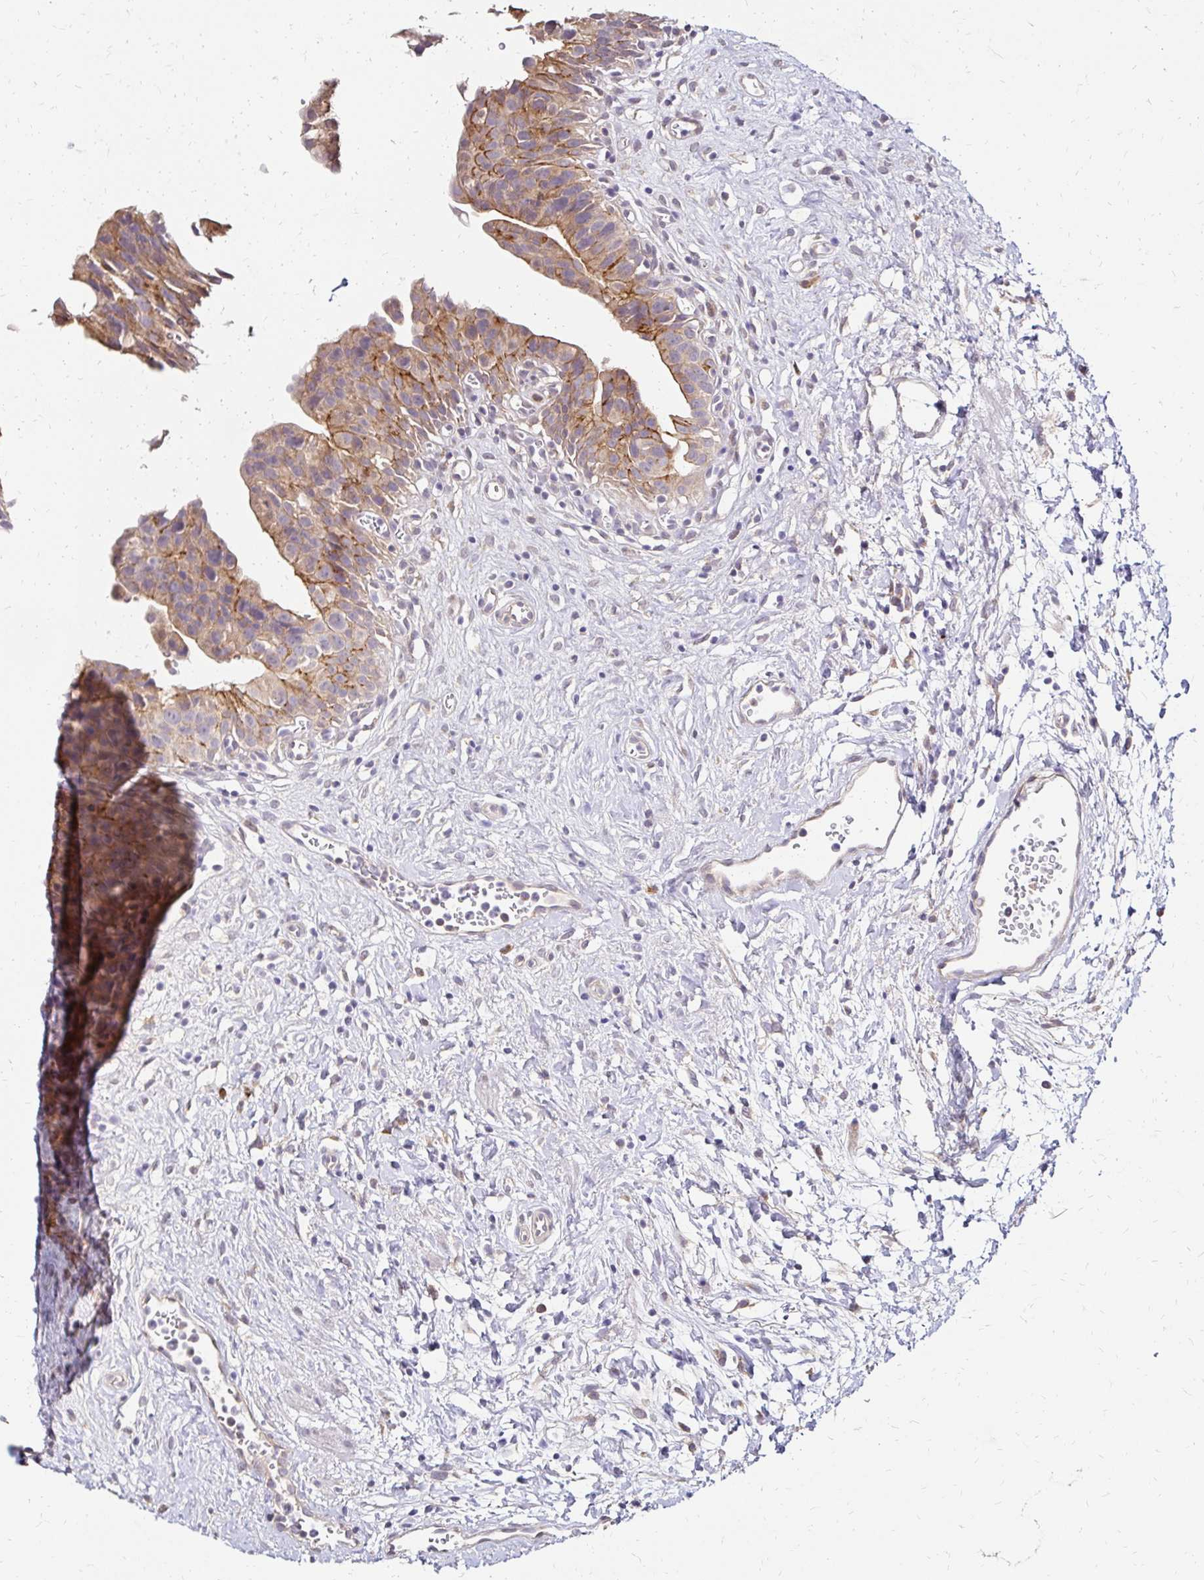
{"staining": {"intensity": "strong", "quantity": "25%-75%", "location": "cytoplasmic/membranous"}, "tissue": "urinary bladder", "cell_type": "Urothelial cells", "image_type": "normal", "snomed": [{"axis": "morphology", "description": "Normal tissue, NOS"}, {"axis": "topography", "description": "Urinary bladder"}], "caption": "Urinary bladder stained for a protein exhibits strong cytoplasmic/membranous positivity in urothelial cells. The protein is stained brown, and the nuclei are stained in blue (DAB IHC with brightfield microscopy, high magnification).", "gene": "PRIMA1", "patient": {"sex": "male", "age": 51}}